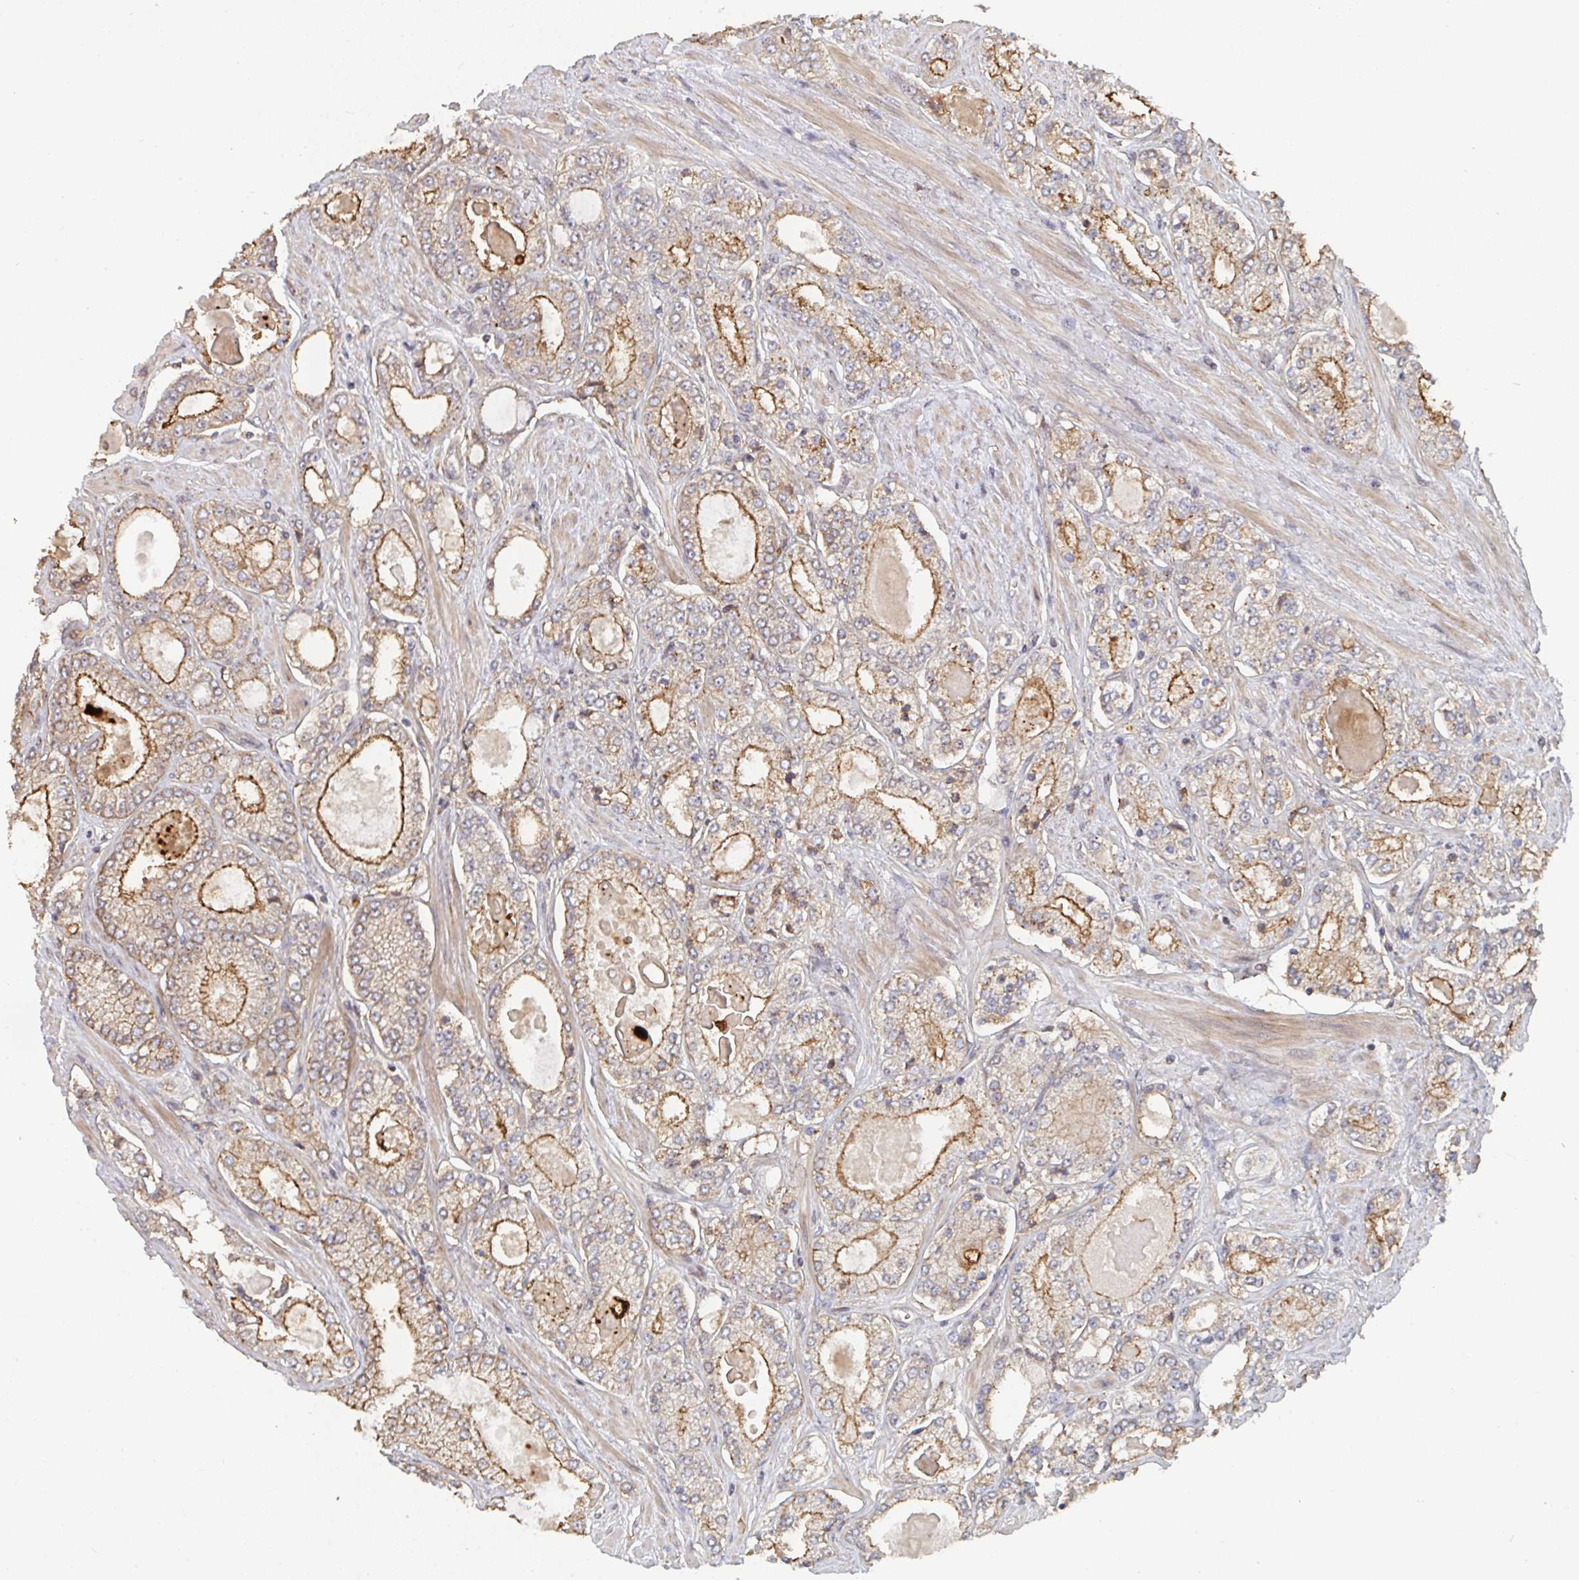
{"staining": {"intensity": "moderate", "quantity": "25%-75%", "location": "cytoplasmic/membranous"}, "tissue": "prostate cancer", "cell_type": "Tumor cells", "image_type": "cancer", "snomed": [{"axis": "morphology", "description": "Adenocarcinoma, High grade"}, {"axis": "topography", "description": "Prostate"}], "caption": "The image reveals a brown stain indicating the presence of a protein in the cytoplasmic/membranous of tumor cells in high-grade adenocarcinoma (prostate). (IHC, brightfield microscopy, high magnification).", "gene": "PTEN", "patient": {"sex": "male", "age": 68}}